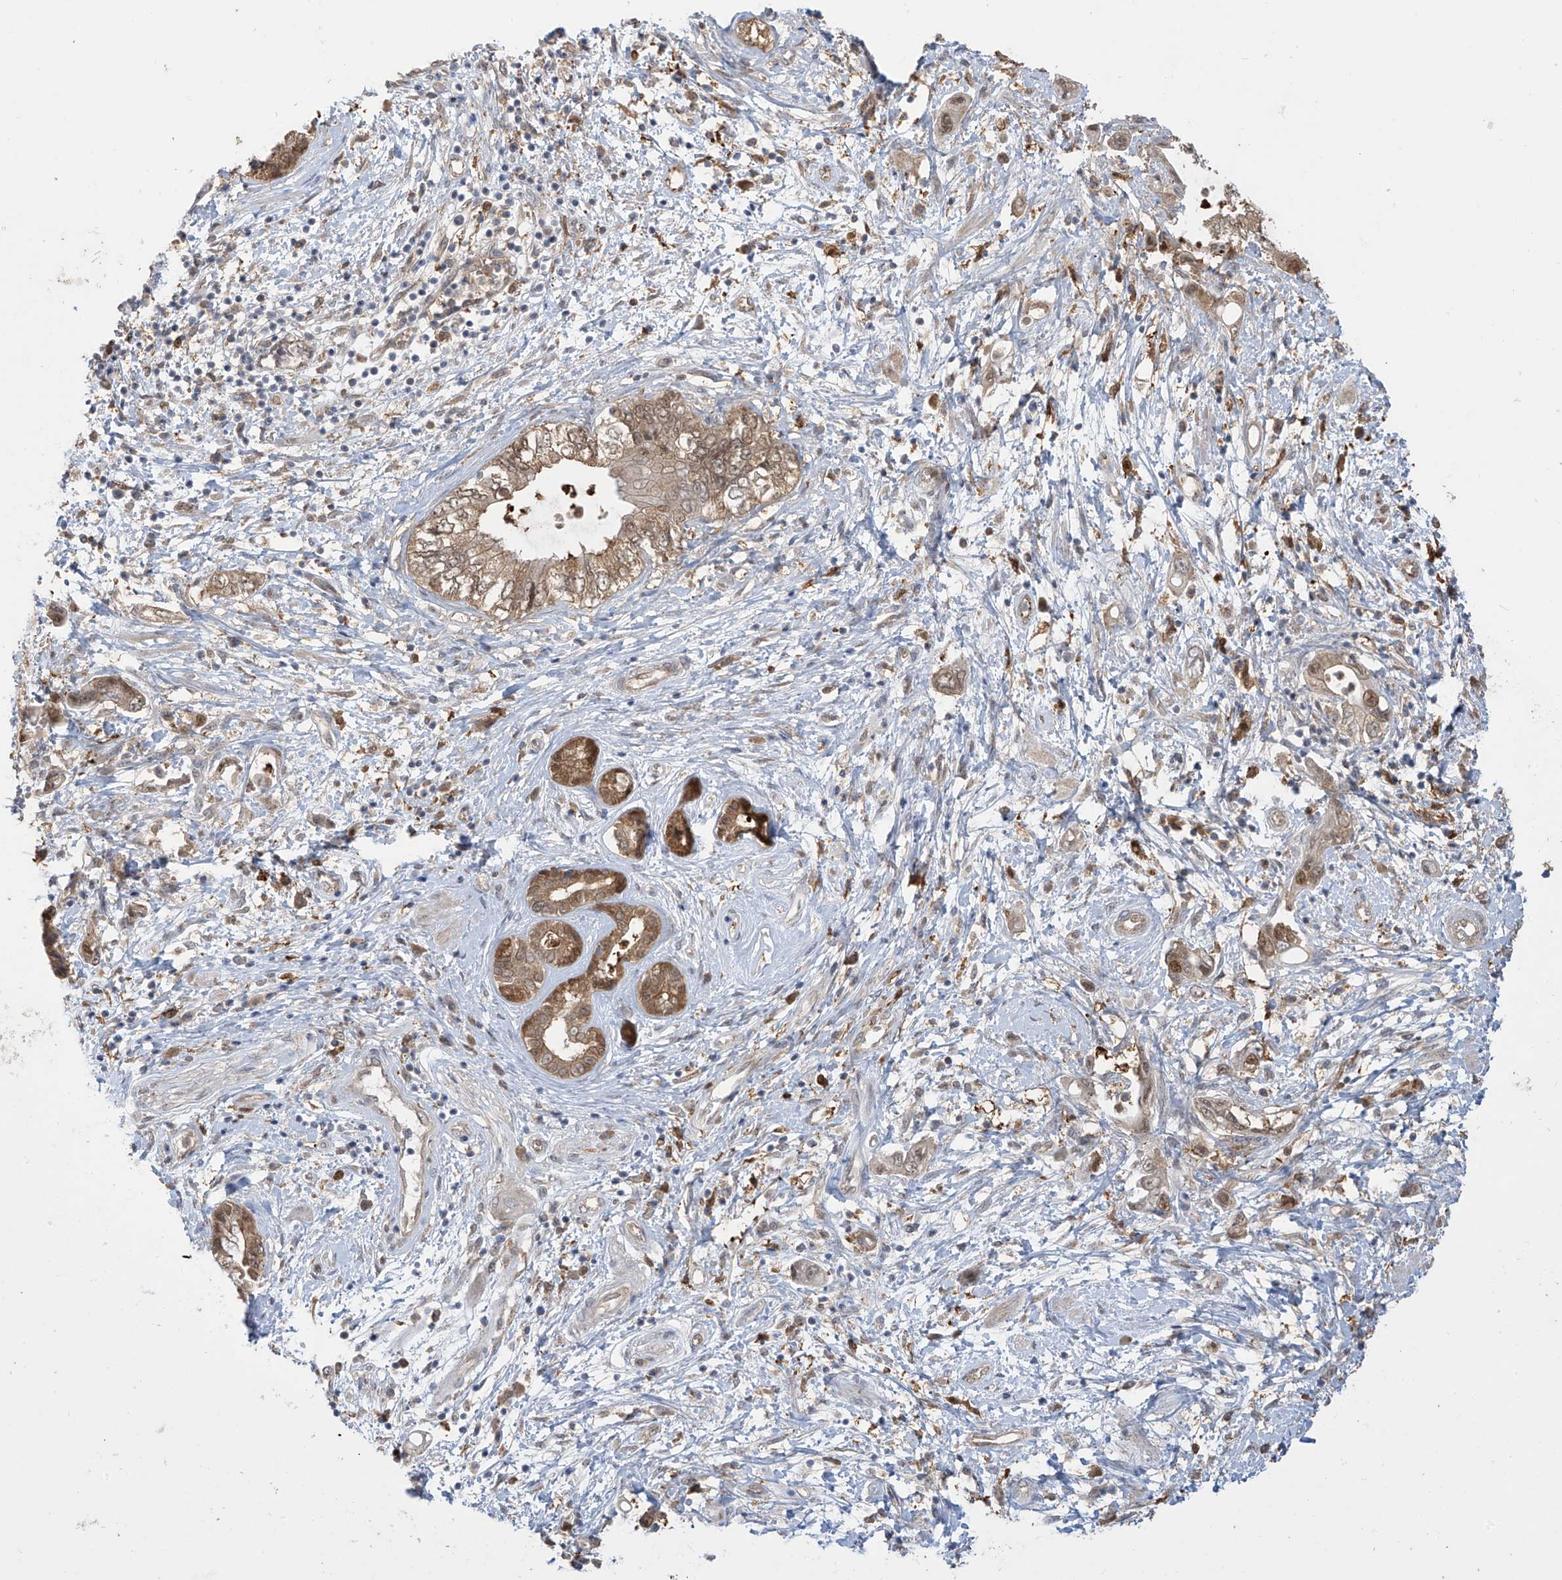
{"staining": {"intensity": "moderate", "quantity": ">75%", "location": "cytoplasmic/membranous,nuclear"}, "tissue": "pancreatic cancer", "cell_type": "Tumor cells", "image_type": "cancer", "snomed": [{"axis": "morphology", "description": "Adenocarcinoma, NOS"}, {"axis": "topography", "description": "Pancreas"}], "caption": "About >75% of tumor cells in pancreatic adenocarcinoma display moderate cytoplasmic/membranous and nuclear protein staining as visualized by brown immunohistochemical staining.", "gene": "IDH1", "patient": {"sex": "female", "age": 73}}